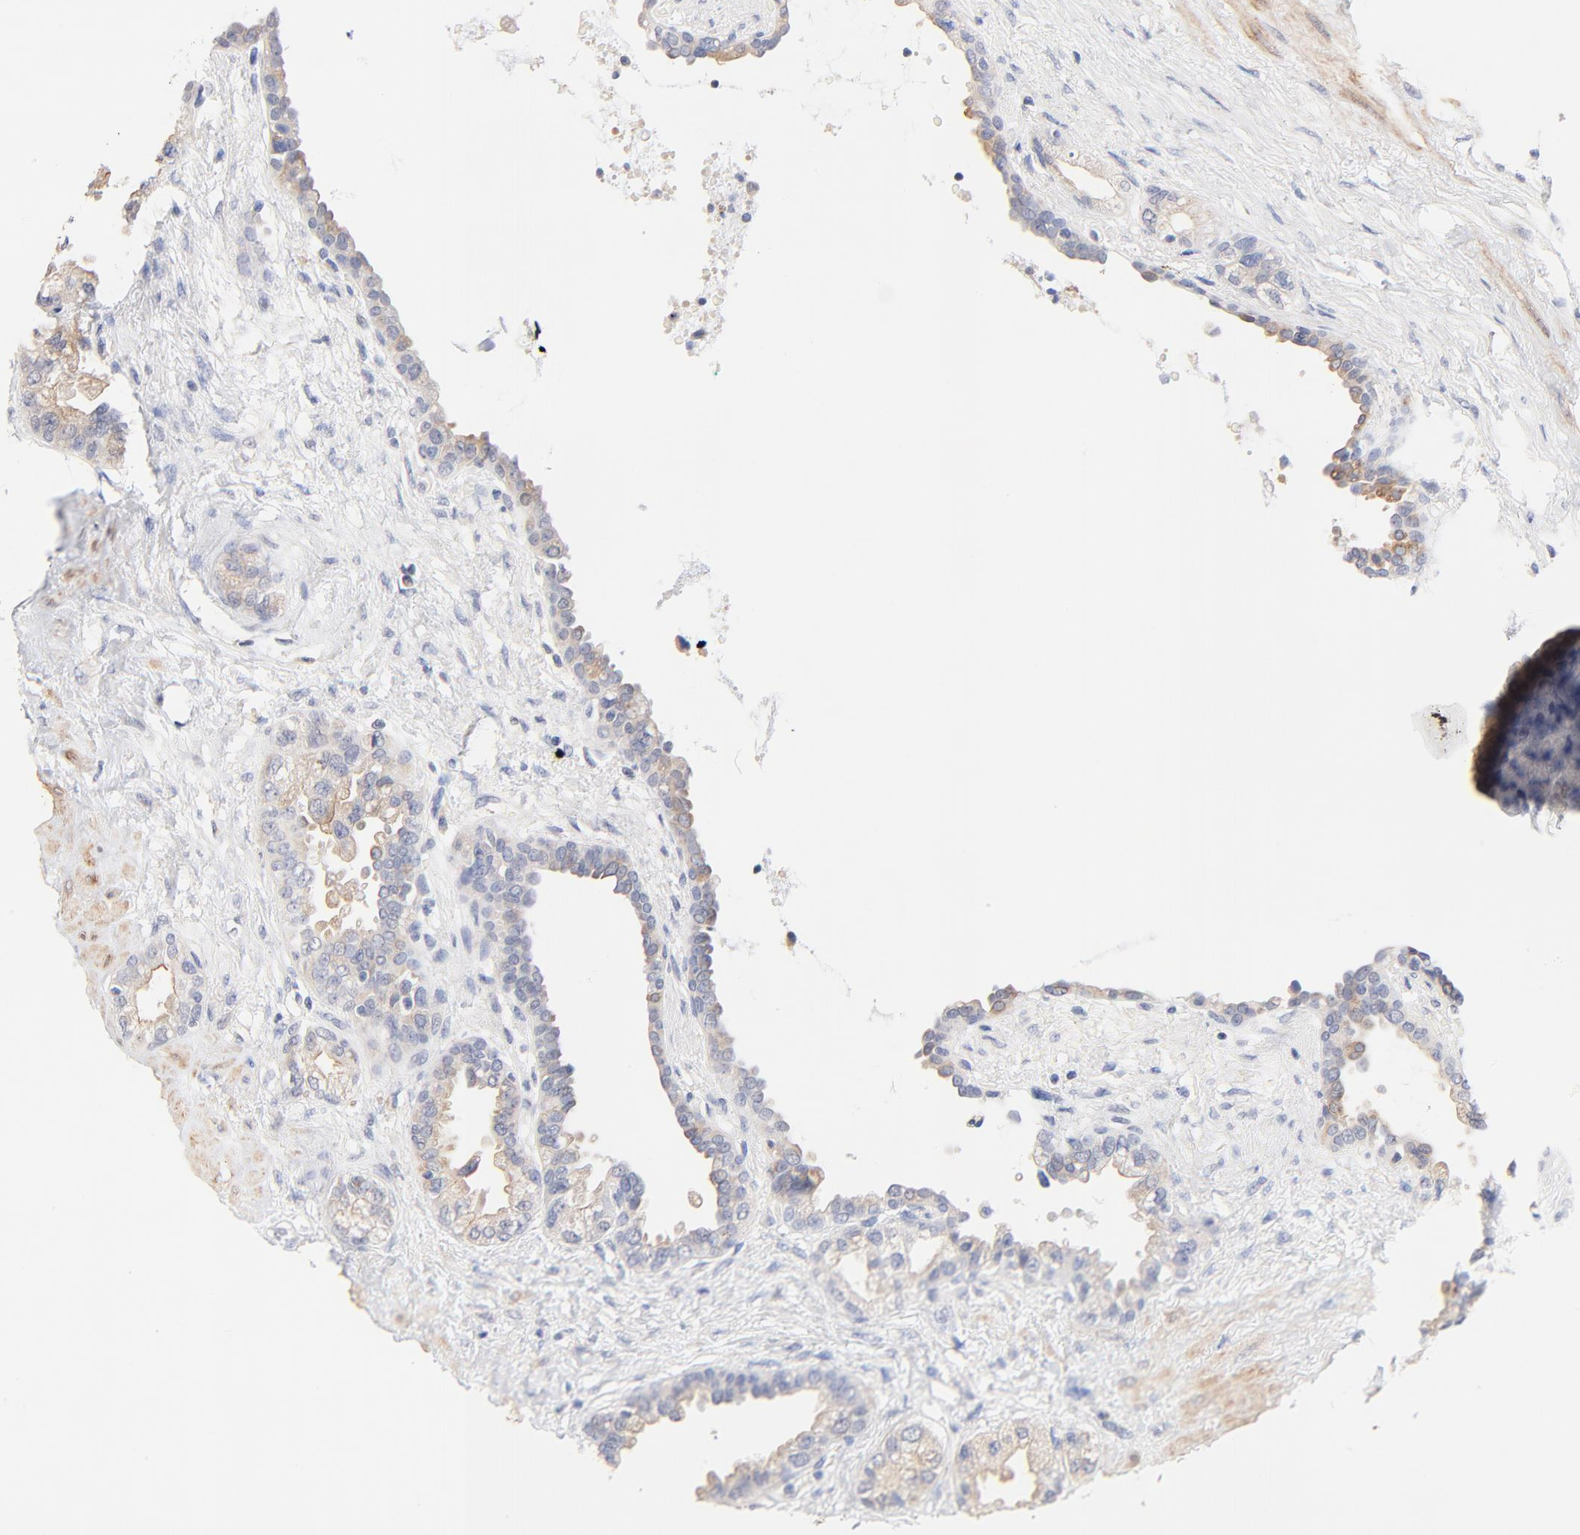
{"staining": {"intensity": "moderate", "quantity": "<25%", "location": "cytoplasmic/membranous"}, "tissue": "seminal vesicle", "cell_type": "Glandular cells", "image_type": "normal", "snomed": [{"axis": "morphology", "description": "Normal tissue, NOS"}, {"axis": "topography", "description": "Seminal veicle"}], "caption": "Seminal vesicle stained with a brown dye exhibits moderate cytoplasmic/membranous positive positivity in about <25% of glandular cells.", "gene": "TWNK", "patient": {"sex": "male", "age": 61}}